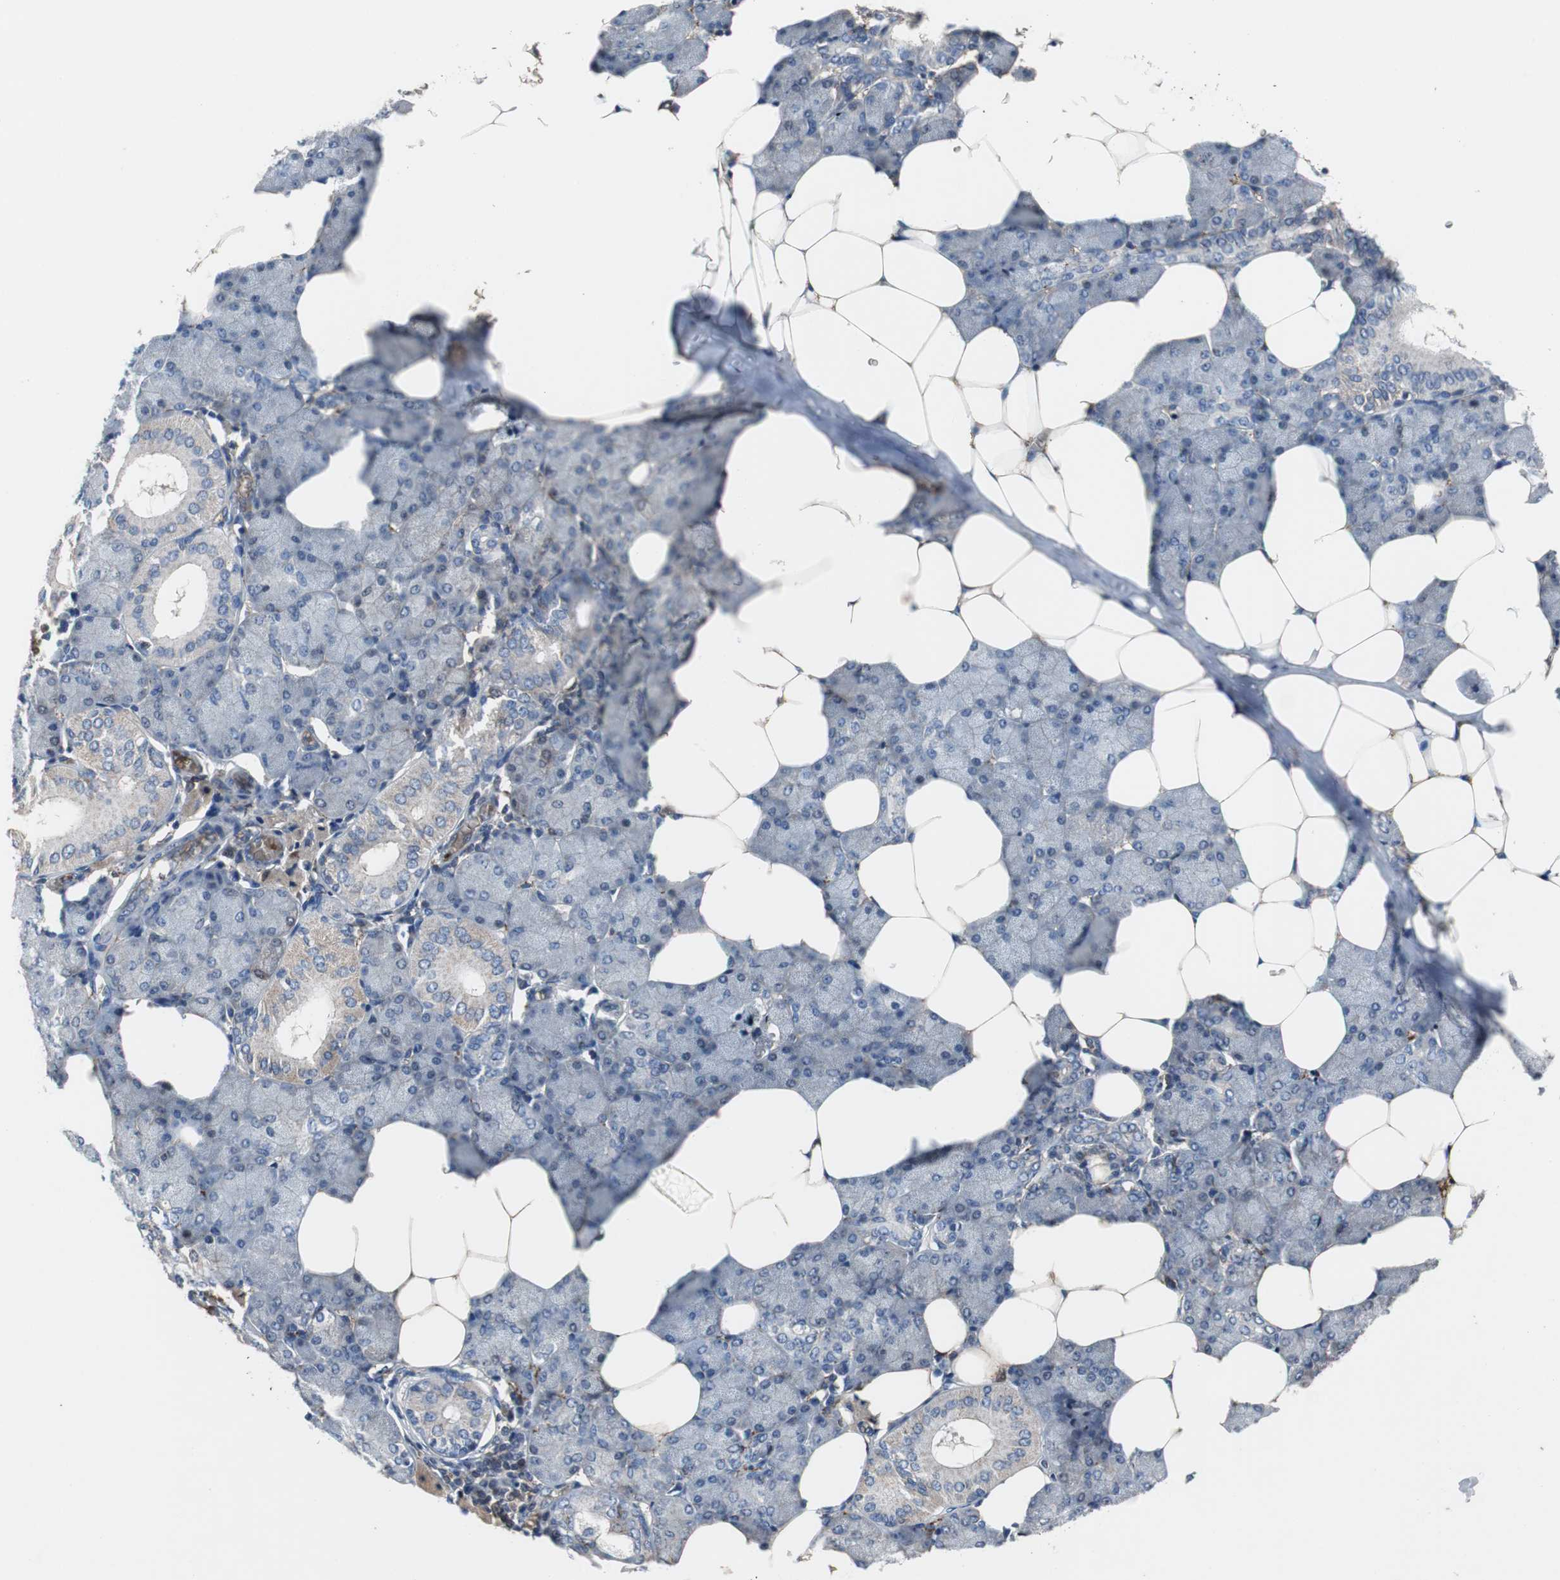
{"staining": {"intensity": "weak", "quantity": "<25%", "location": "cytoplasmic/membranous"}, "tissue": "salivary gland", "cell_type": "Glandular cells", "image_type": "normal", "snomed": [{"axis": "morphology", "description": "Normal tissue, NOS"}, {"axis": "morphology", "description": "Adenoma, NOS"}, {"axis": "topography", "description": "Salivary gland"}], "caption": "Protein analysis of unremarkable salivary gland demonstrates no significant staining in glandular cells.", "gene": "CALB2", "patient": {"sex": "female", "age": 32}}